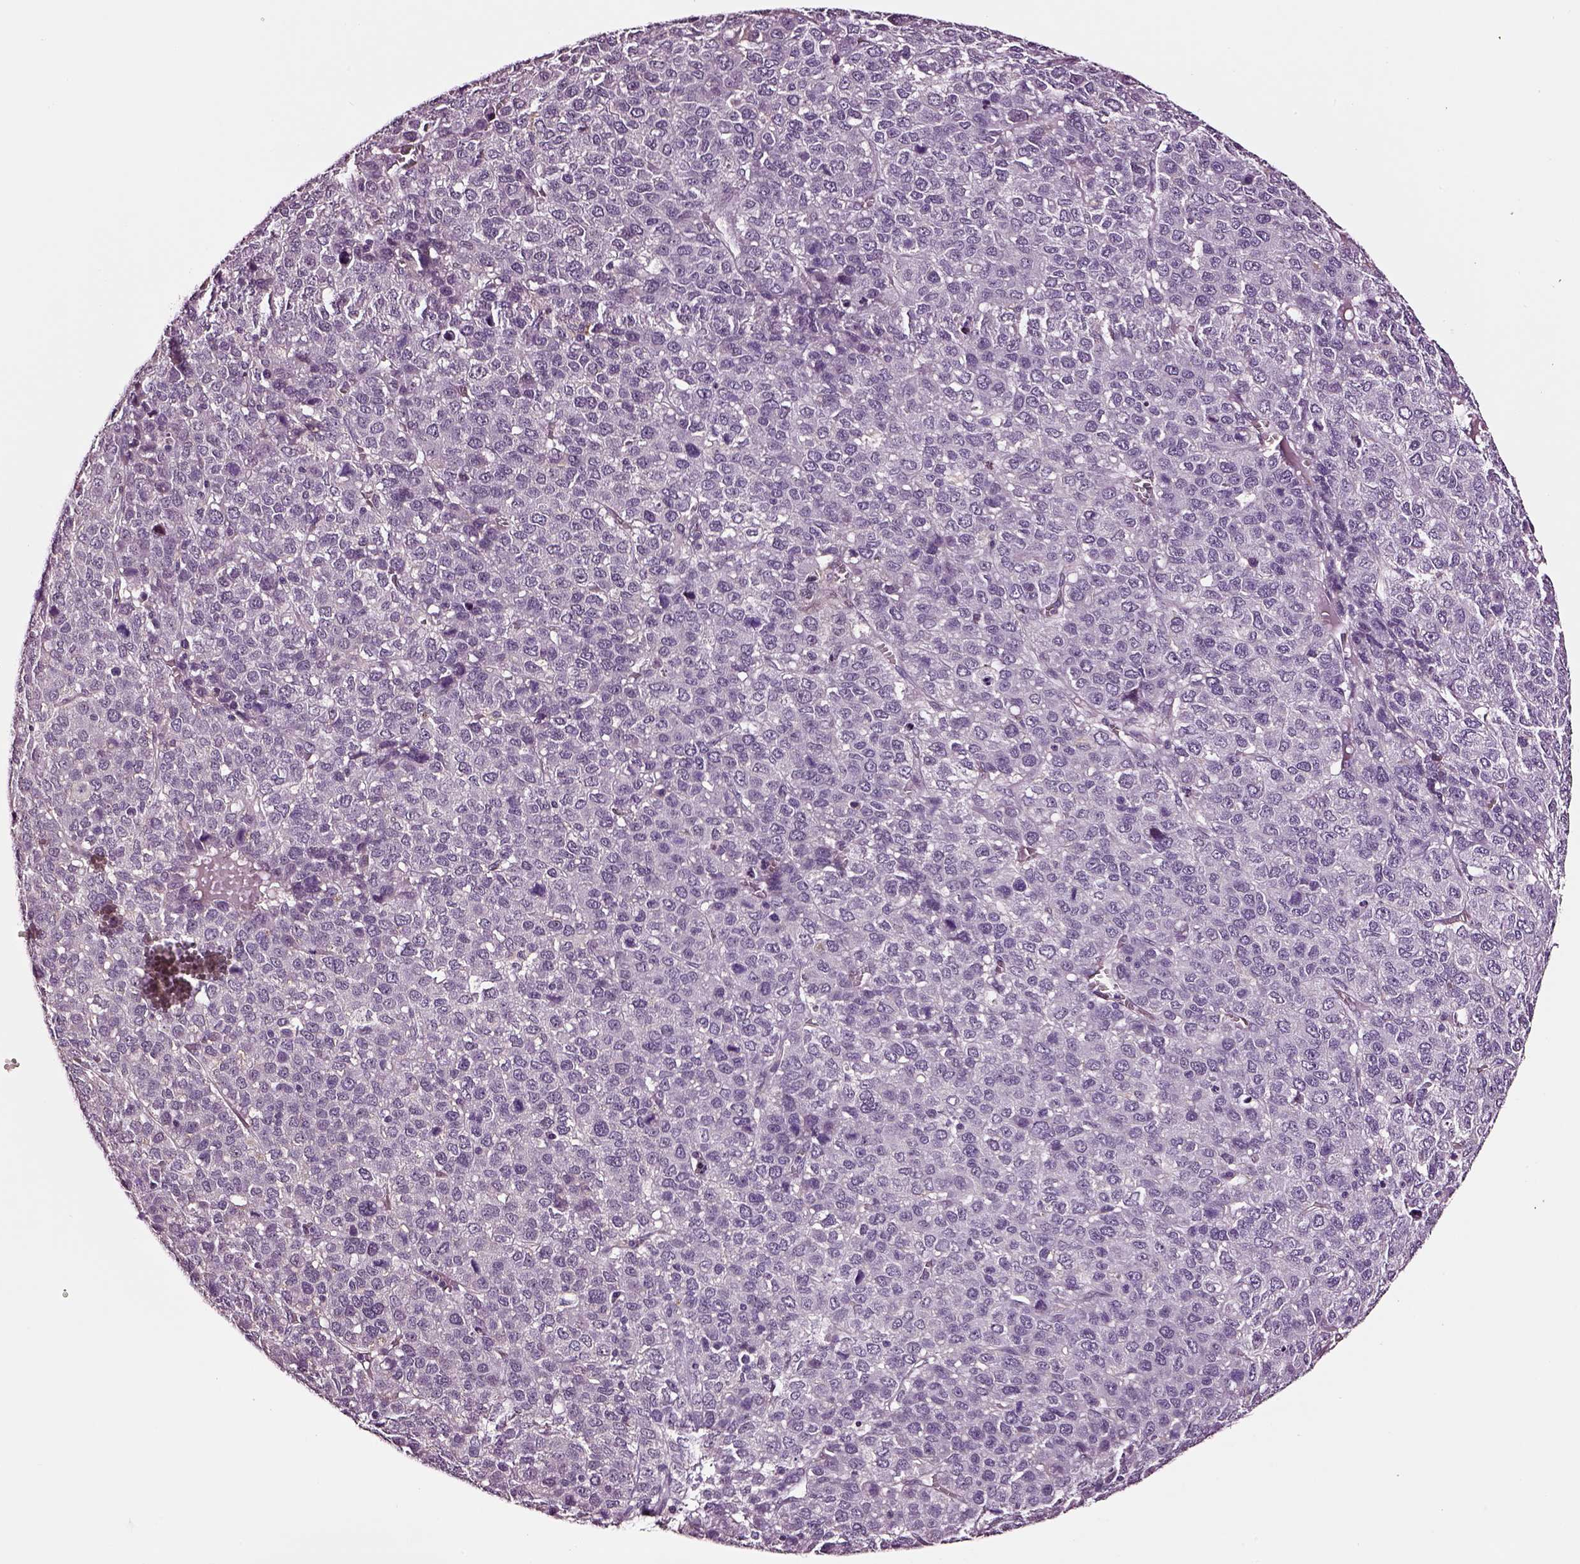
{"staining": {"intensity": "negative", "quantity": "none", "location": "none"}, "tissue": "liver cancer", "cell_type": "Tumor cells", "image_type": "cancer", "snomed": [{"axis": "morphology", "description": "Carcinoma, Hepatocellular, NOS"}, {"axis": "topography", "description": "Liver"}], "caption": "Tumor cells are negative for protein expression in human hepatocellular carcinoma (liver).", "gene": "SOX10", "patient": {"sex": "male", "age": 69}}